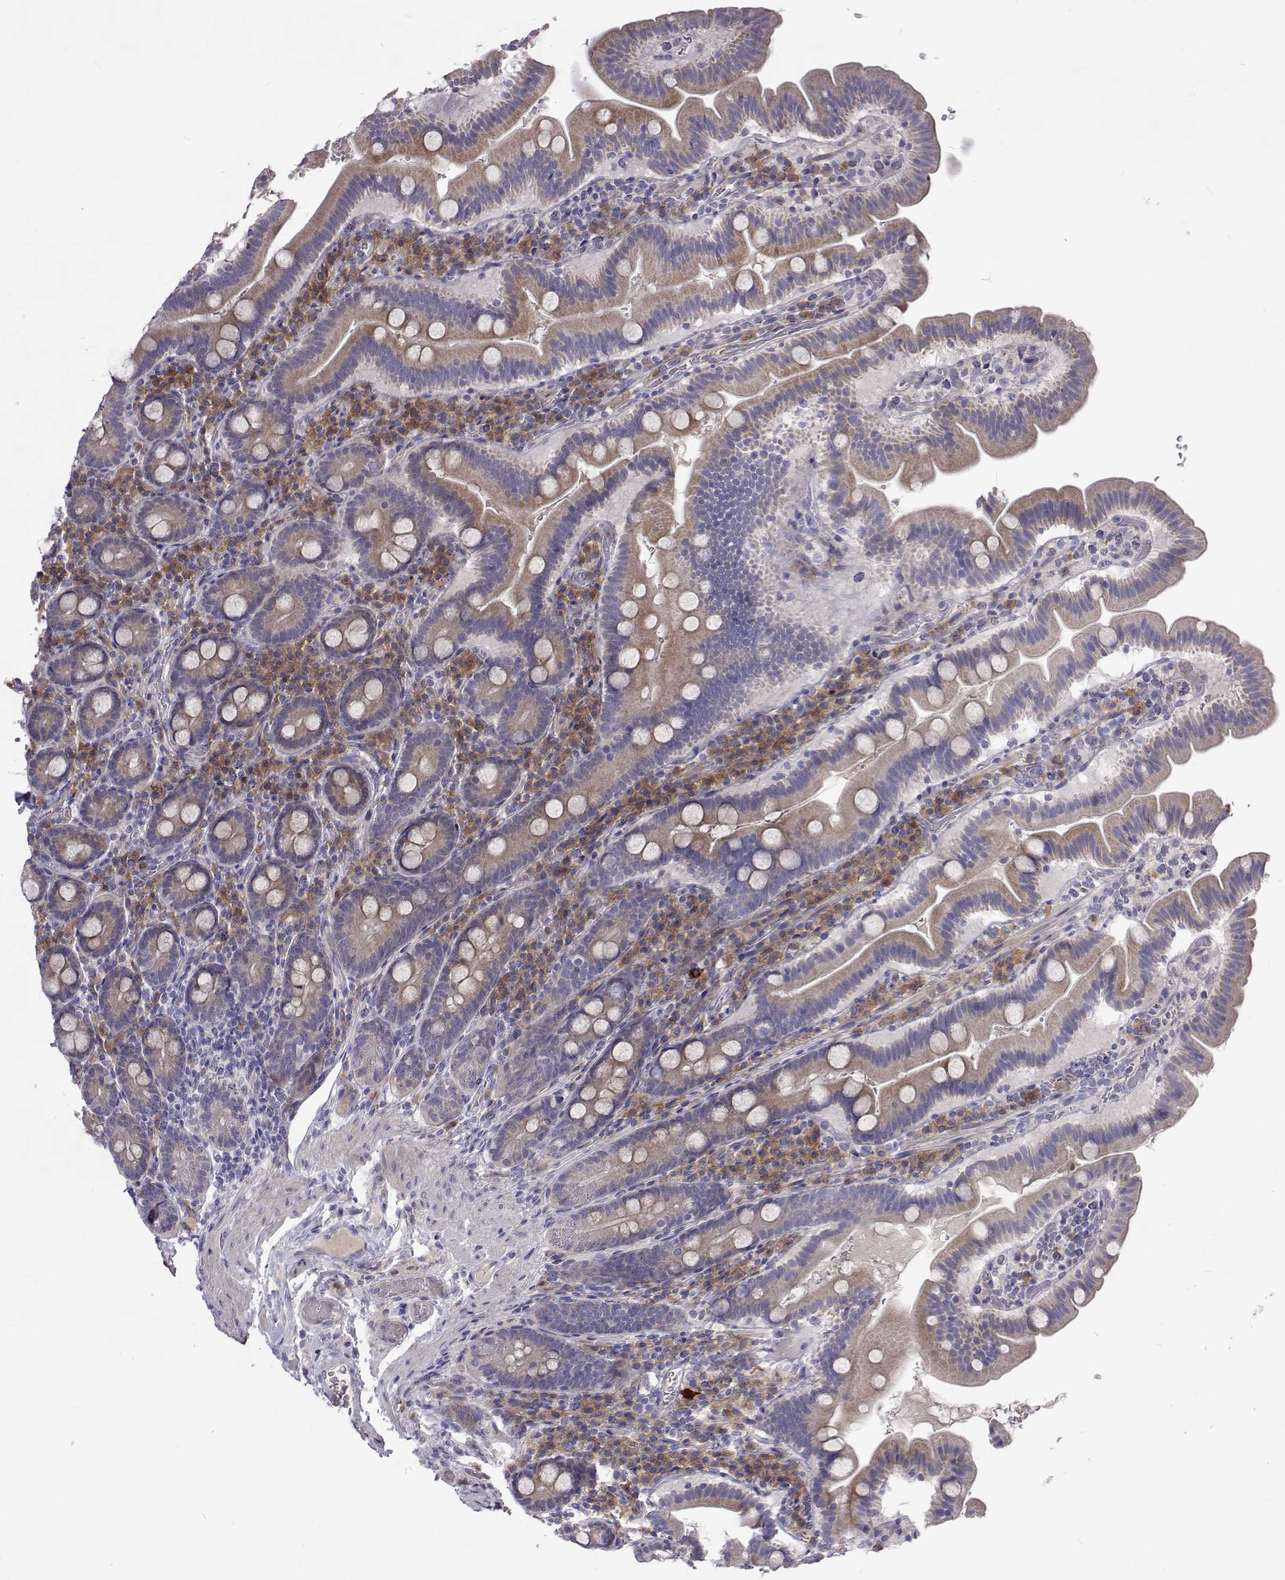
{"staining": {"intensity": "weak", "quantity": "25%-75%", "location": "cytoplasmic/membranous"}, "tissue": "small intestine", "cell_type": "Glandular cells", "image_type": "normal", "snomed": [{"axis": "morphology", "description": "Normal tissue, NOS"}, {"axis": "topography", "description": "Small intestine"}], "caption": "A brown stain highlights weak cytoplasmic/membranous expression of a protein in glandular cells of unremarkable small intestine. Ihc stains the protein of interest in brown and the nuclei are stained blue.", "gene": "NPR3", "patient": {"sex": "male", "age": 26}}